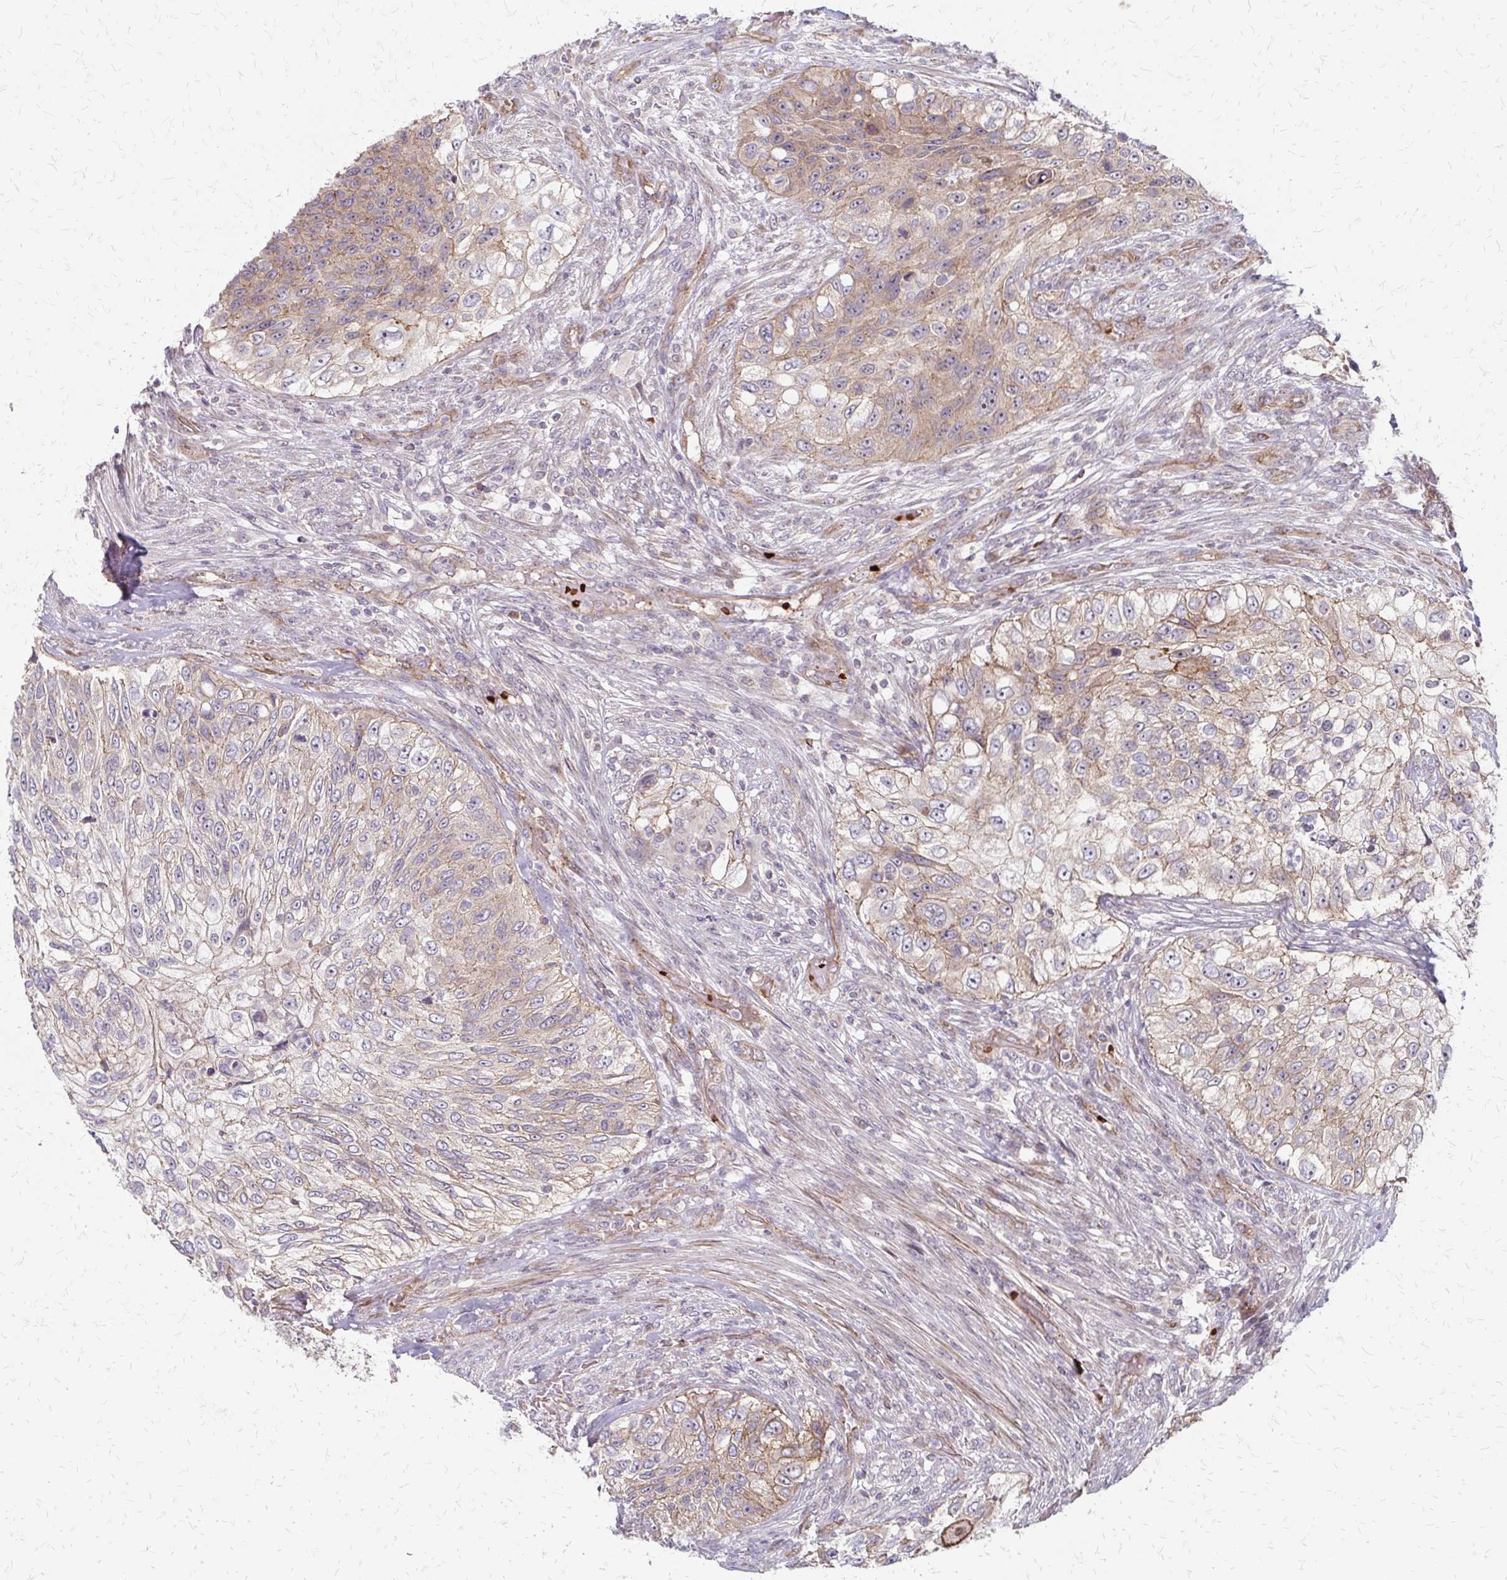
{"staining": {"intensity": "weak", "quantity": "25%-75%", "location": "cytoplasmic/membranous"}, "tissue": "urothelial cancer", "cell_type": "Tumor cells", "image_type": "cancer", "snomed": [{"axis": "morphology", "description": "Urothelial carcinoma, High grade"}, {"axis": "topography", "description": "Urinary bladder"}], "caption": "Immunohistochemistry of human high-grade urothelial carcinoma exhibits low levels of weak cytoplasmic/membranous expression in about 25%-75% of tumor cells.", "gene": "ZNF383", "patient": {"sex": "female", "age": 60}}